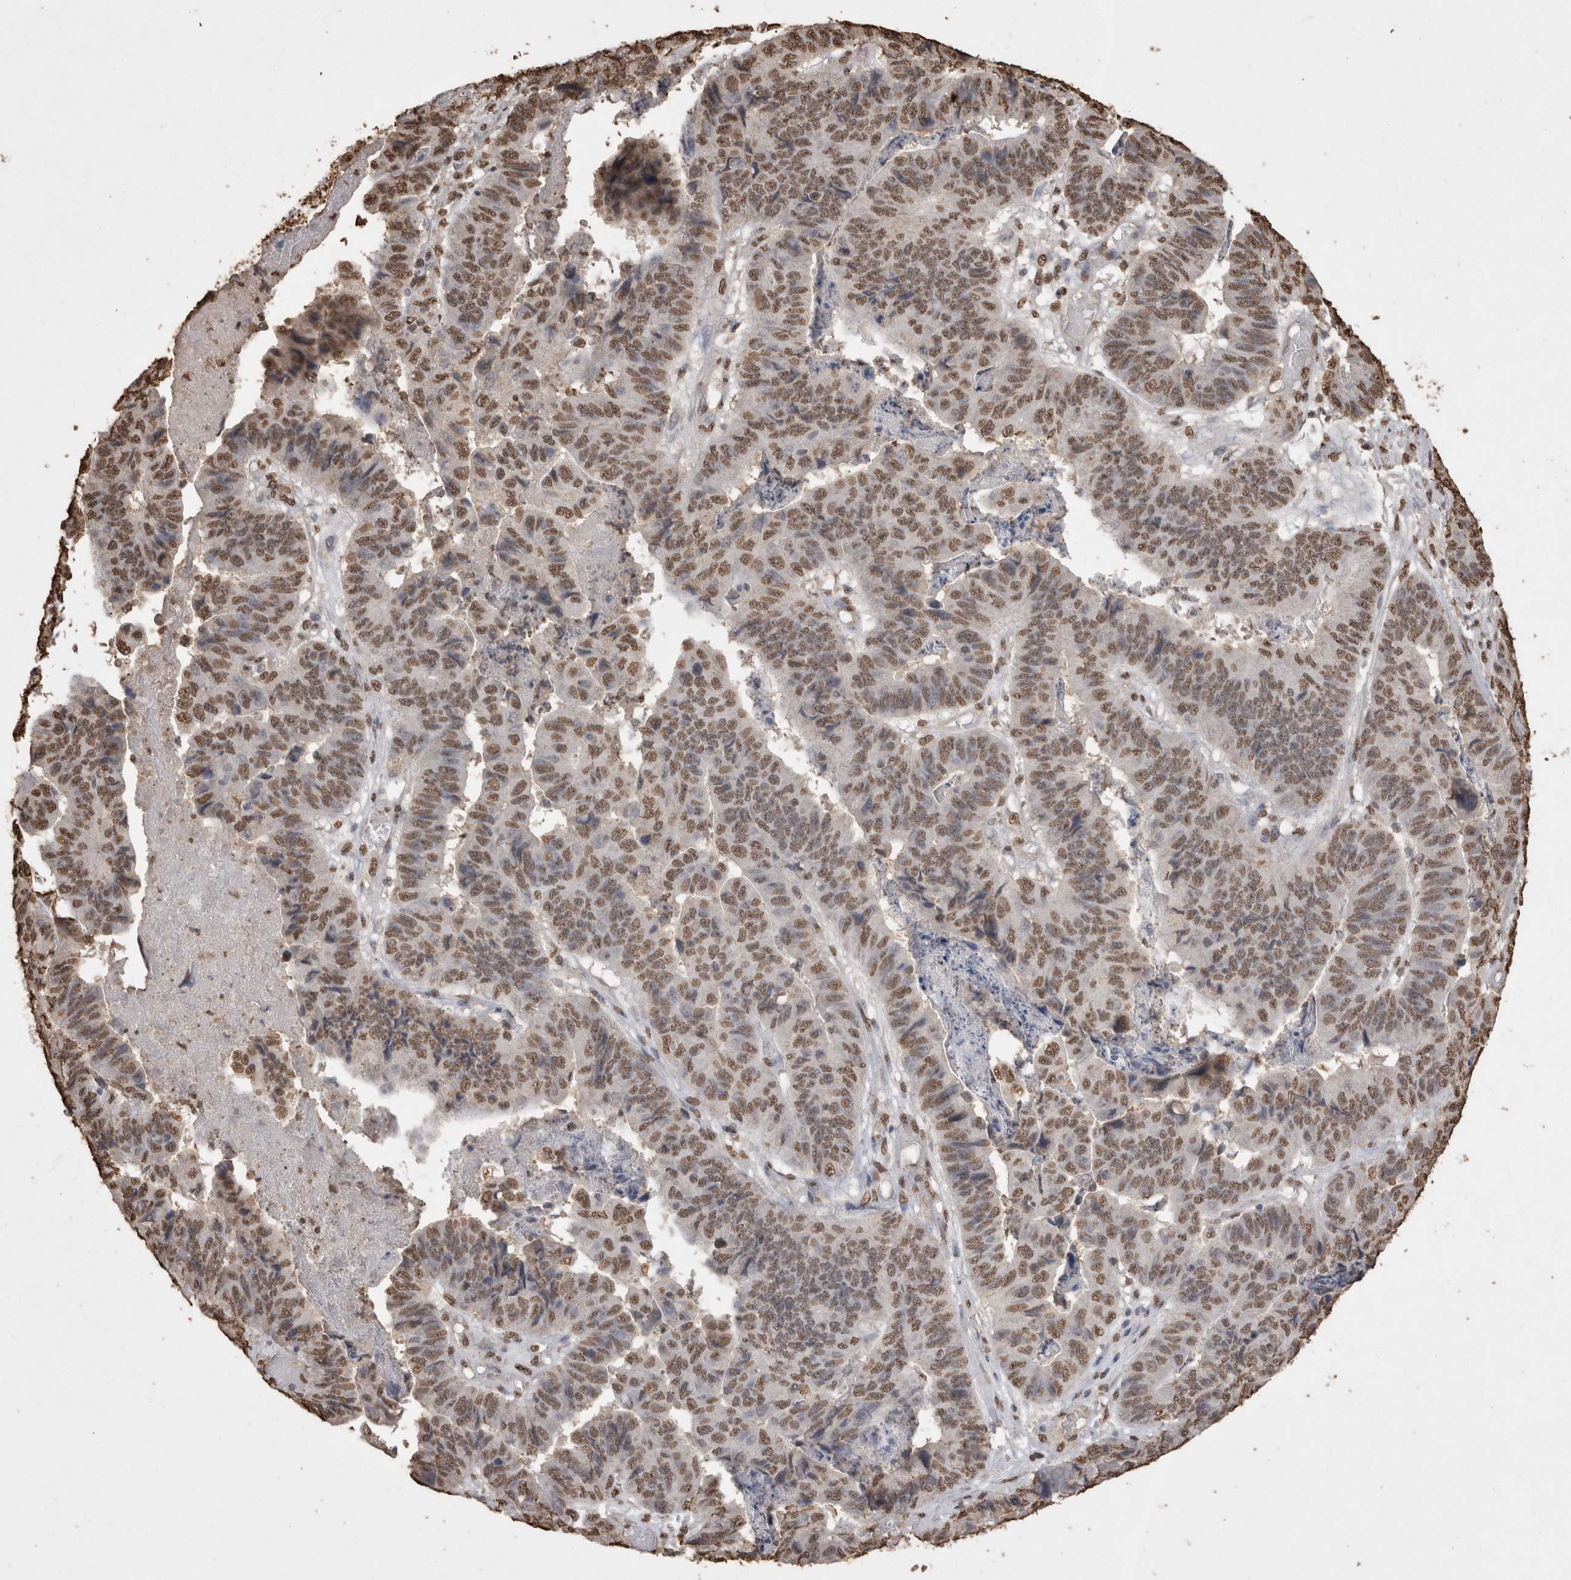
{"staining": {"intensity": "moderate", "quantity": ">75%", "location": "nuclear"}, "tissue": "stomach cancer", "cell_type": "Tumor cells", "image_type": "cancer", "snomed": [{"axis": "morphology", "description": "Adenocarcinoma, NOS"}, {"axis": "topography", "description": "Stomach, lower"}], "caption": "Immunohistochemistry (IHC) image of neoplastic tissue: stomach adenocarcinoma stained using immunohistochemistry (IHC) shows medium levels of moderate protein expression localized specifically in the nuclear of tumor cells, appearing as a nuclear brown color.", "gene": "POU5F1", "patient": {"sex": "male", "age": 77}}